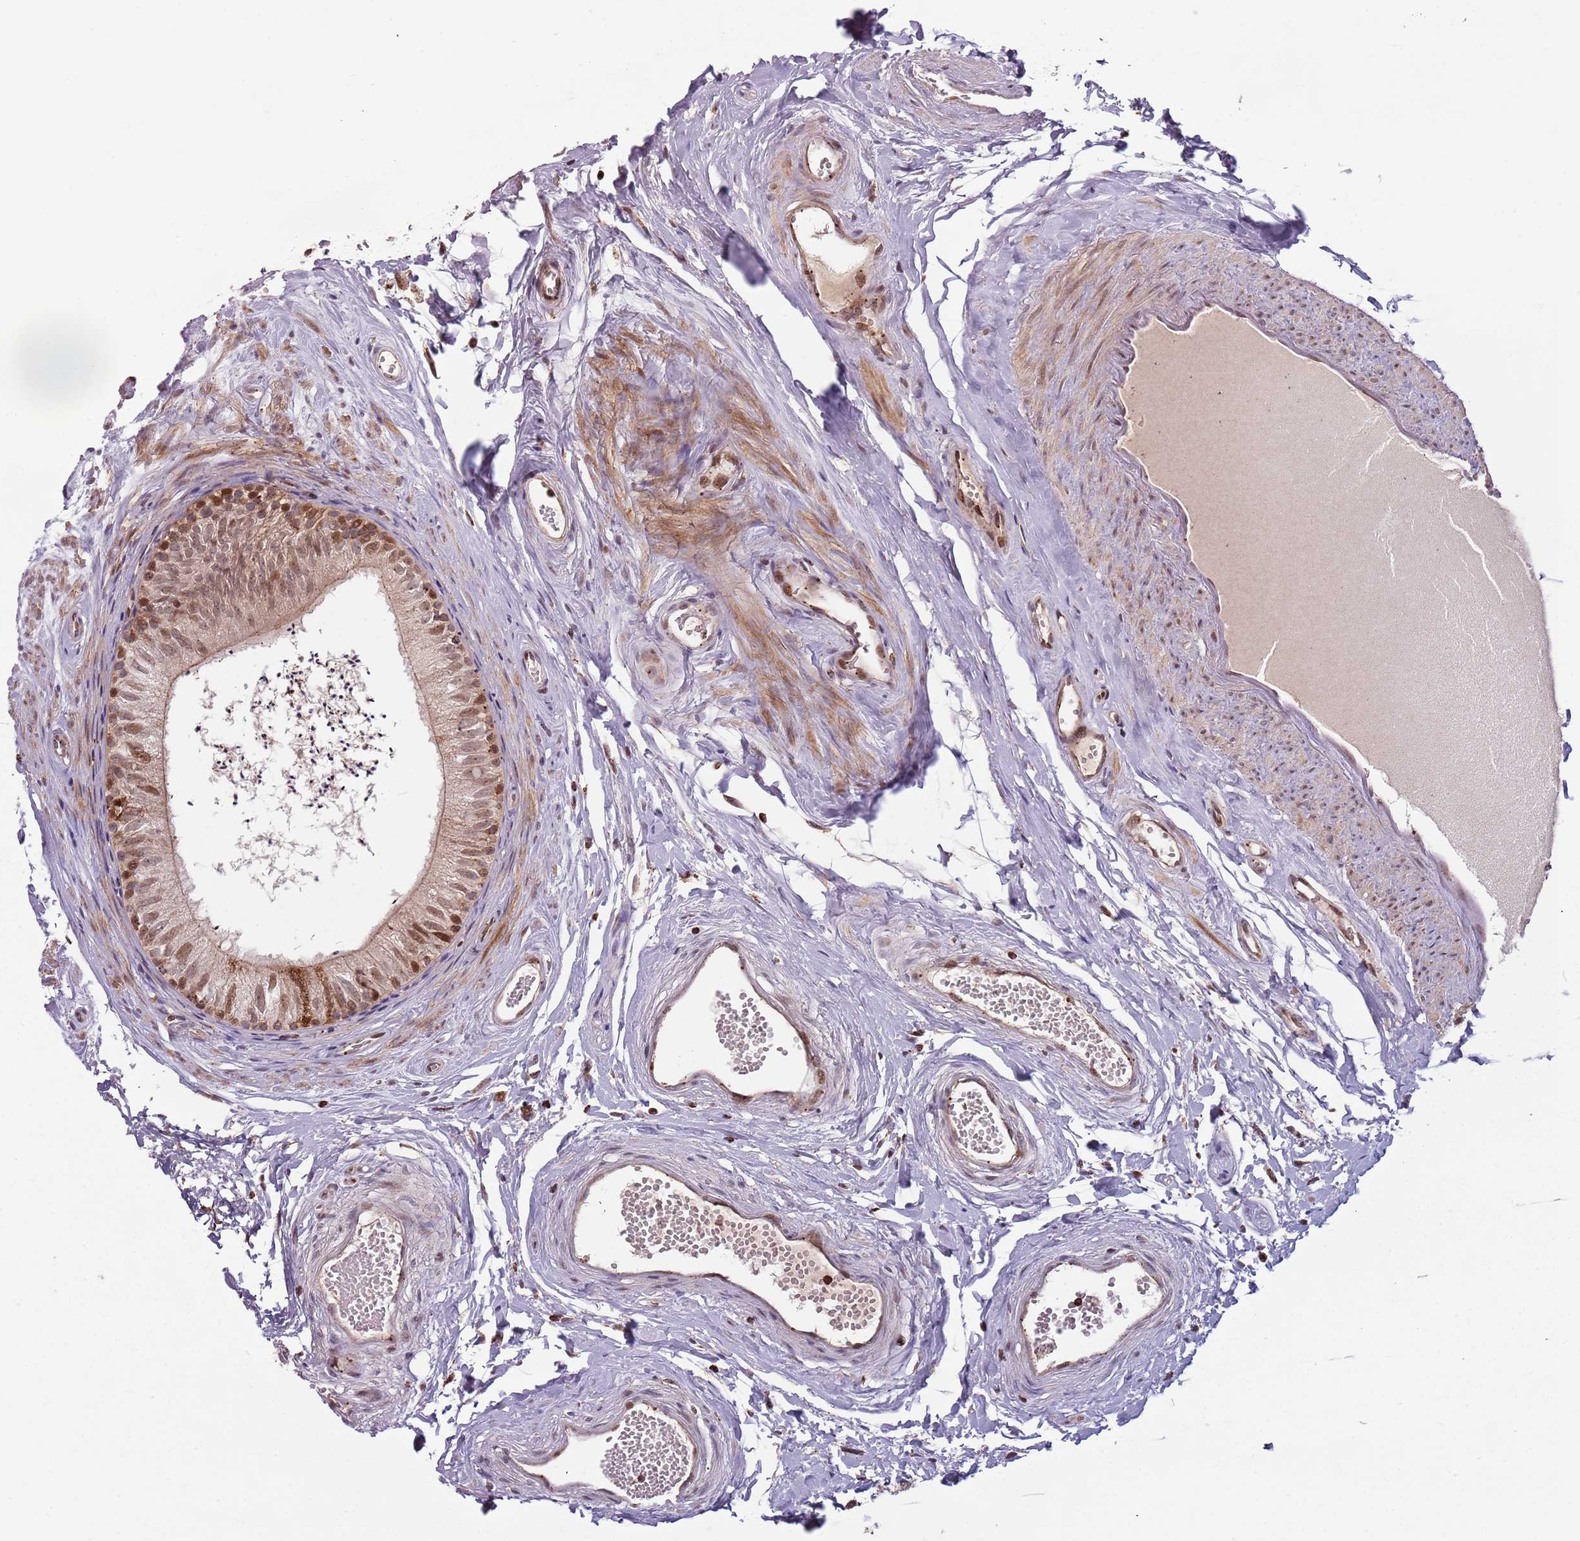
{"staining": {"intensity": "strong", "quantity": ">75%", "location": "cytoplasmic/membranous,nuclear"}, "tissue": "epididymis", "cell_type": "Glandular cells", "image_type": "normal", "snomed": [{"axis": "morphology", "description": "Normal tissue, NOS"}, {"axis": "topography", "description": "Epididymis"}], "caption": "Unremarkable epididymis was stained to show a protein in brown. There is high levels of strong cytoplasmic/membranous,nuclear positivity in about >75% of glandular cells. The staining was performed using DAB (3,3'-diaminobenzidine) to visualize the protein expression in brown, while the nuclei were stained in blue with hematoxylin (Magnification: 20x).", "gene": "ULK3", "patient": {"sex": "male", "age": 56}}